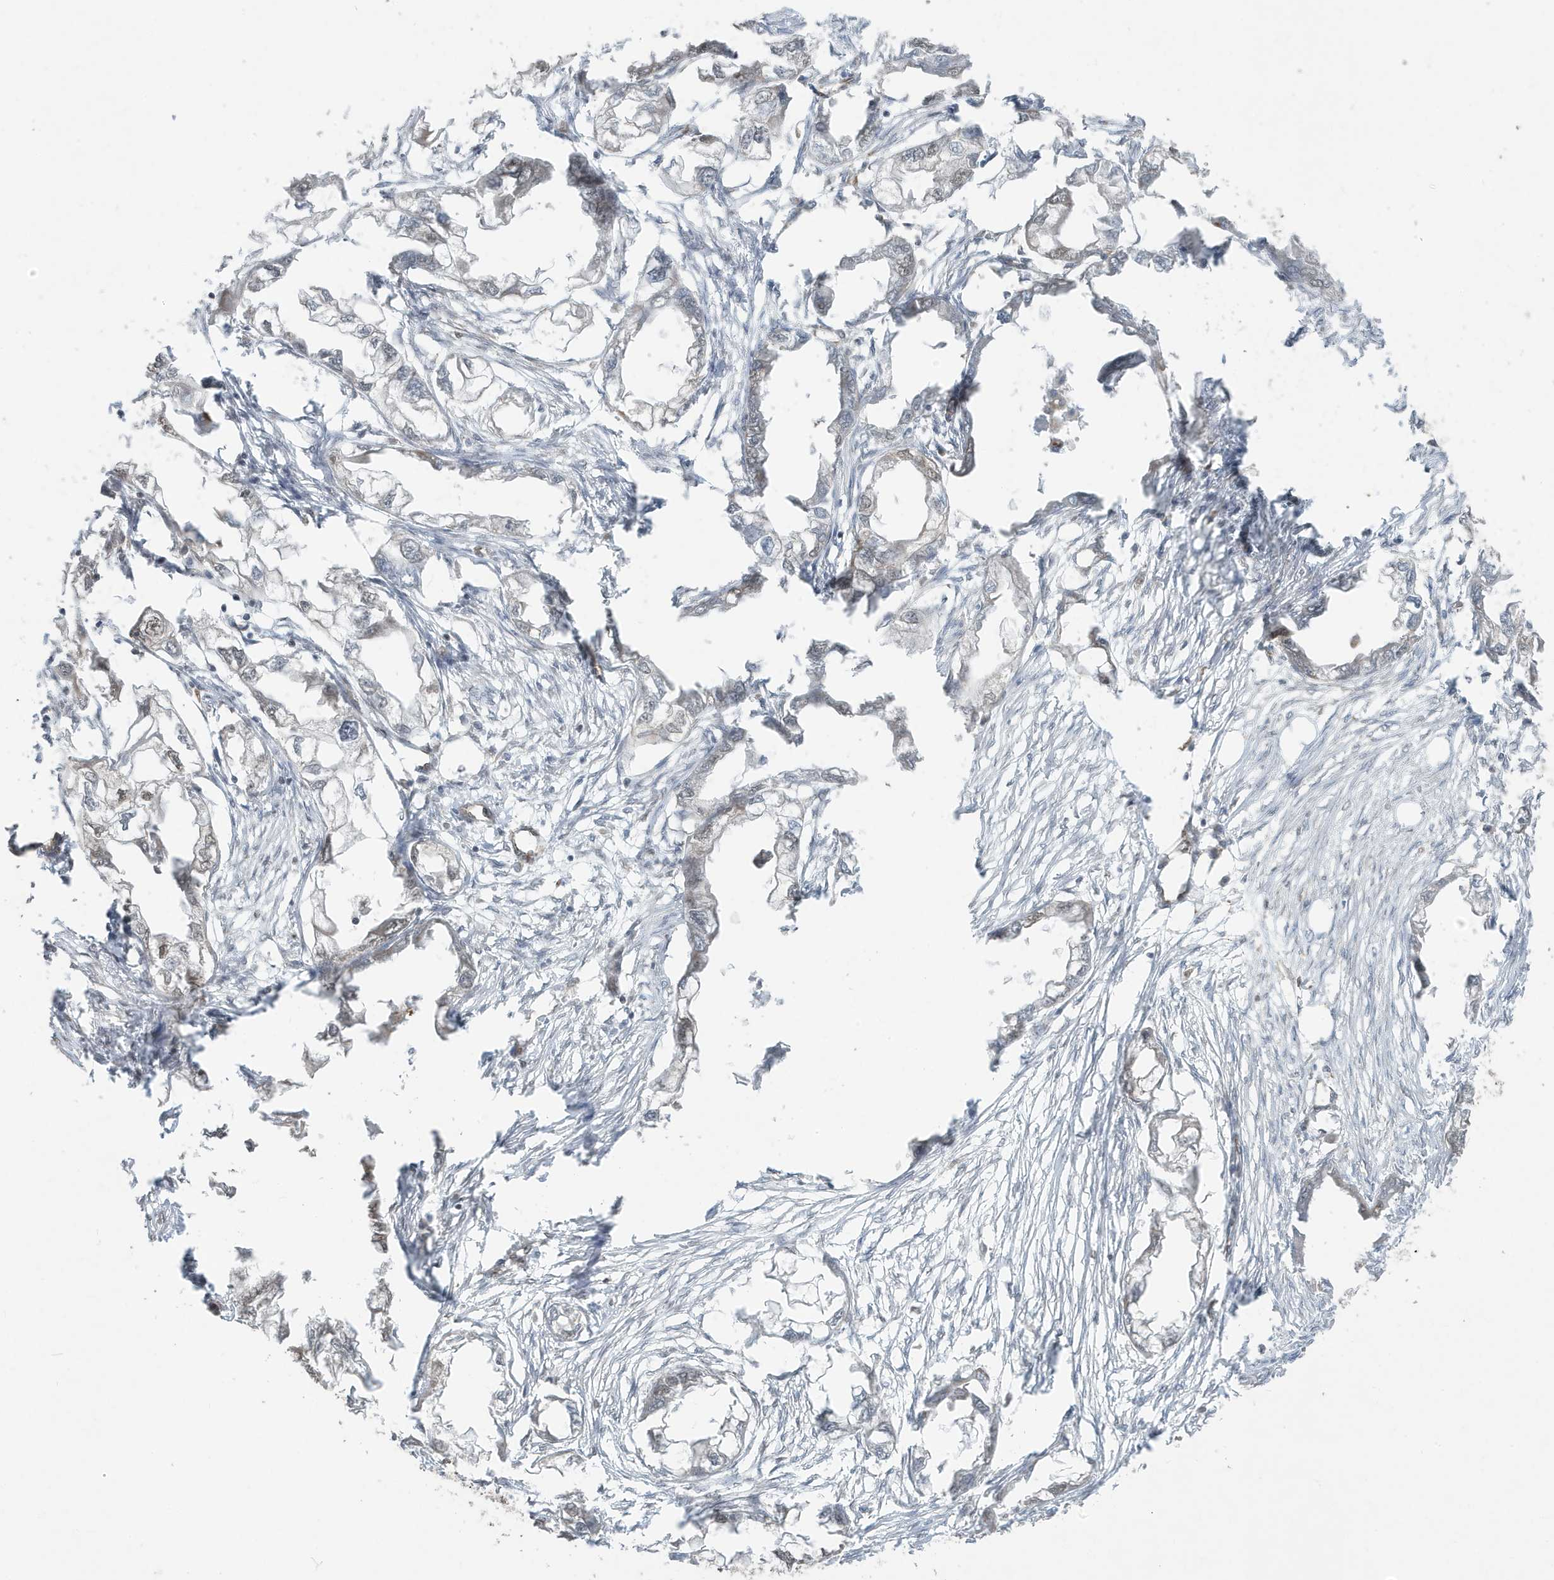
{"staining": {"intensity": "negative", "quantity": "none", "location": "none"}, "tissue": "endometrial cancer", "cell_type": "Tumor cells", "image_type": "cancer", "snomed": [{"axis": "morphology", "description": "Adenocarcinoma, NOS"}, {"axis": "morphology", "description": "Adenocarcinoma, metastatic, NOS"}, {"axis": "topography", "description": "Adipose tissue"}, {"axis": "topography", "description": "Endometrium"}], "caption": "Immunohistochemistry (IHC) image of human endometrial cancer stained for a protein (brown), which exhibits no staining in tumor cells.", "gene": "CHCHD4", "patient": {"sex": "female", "age": 67}}